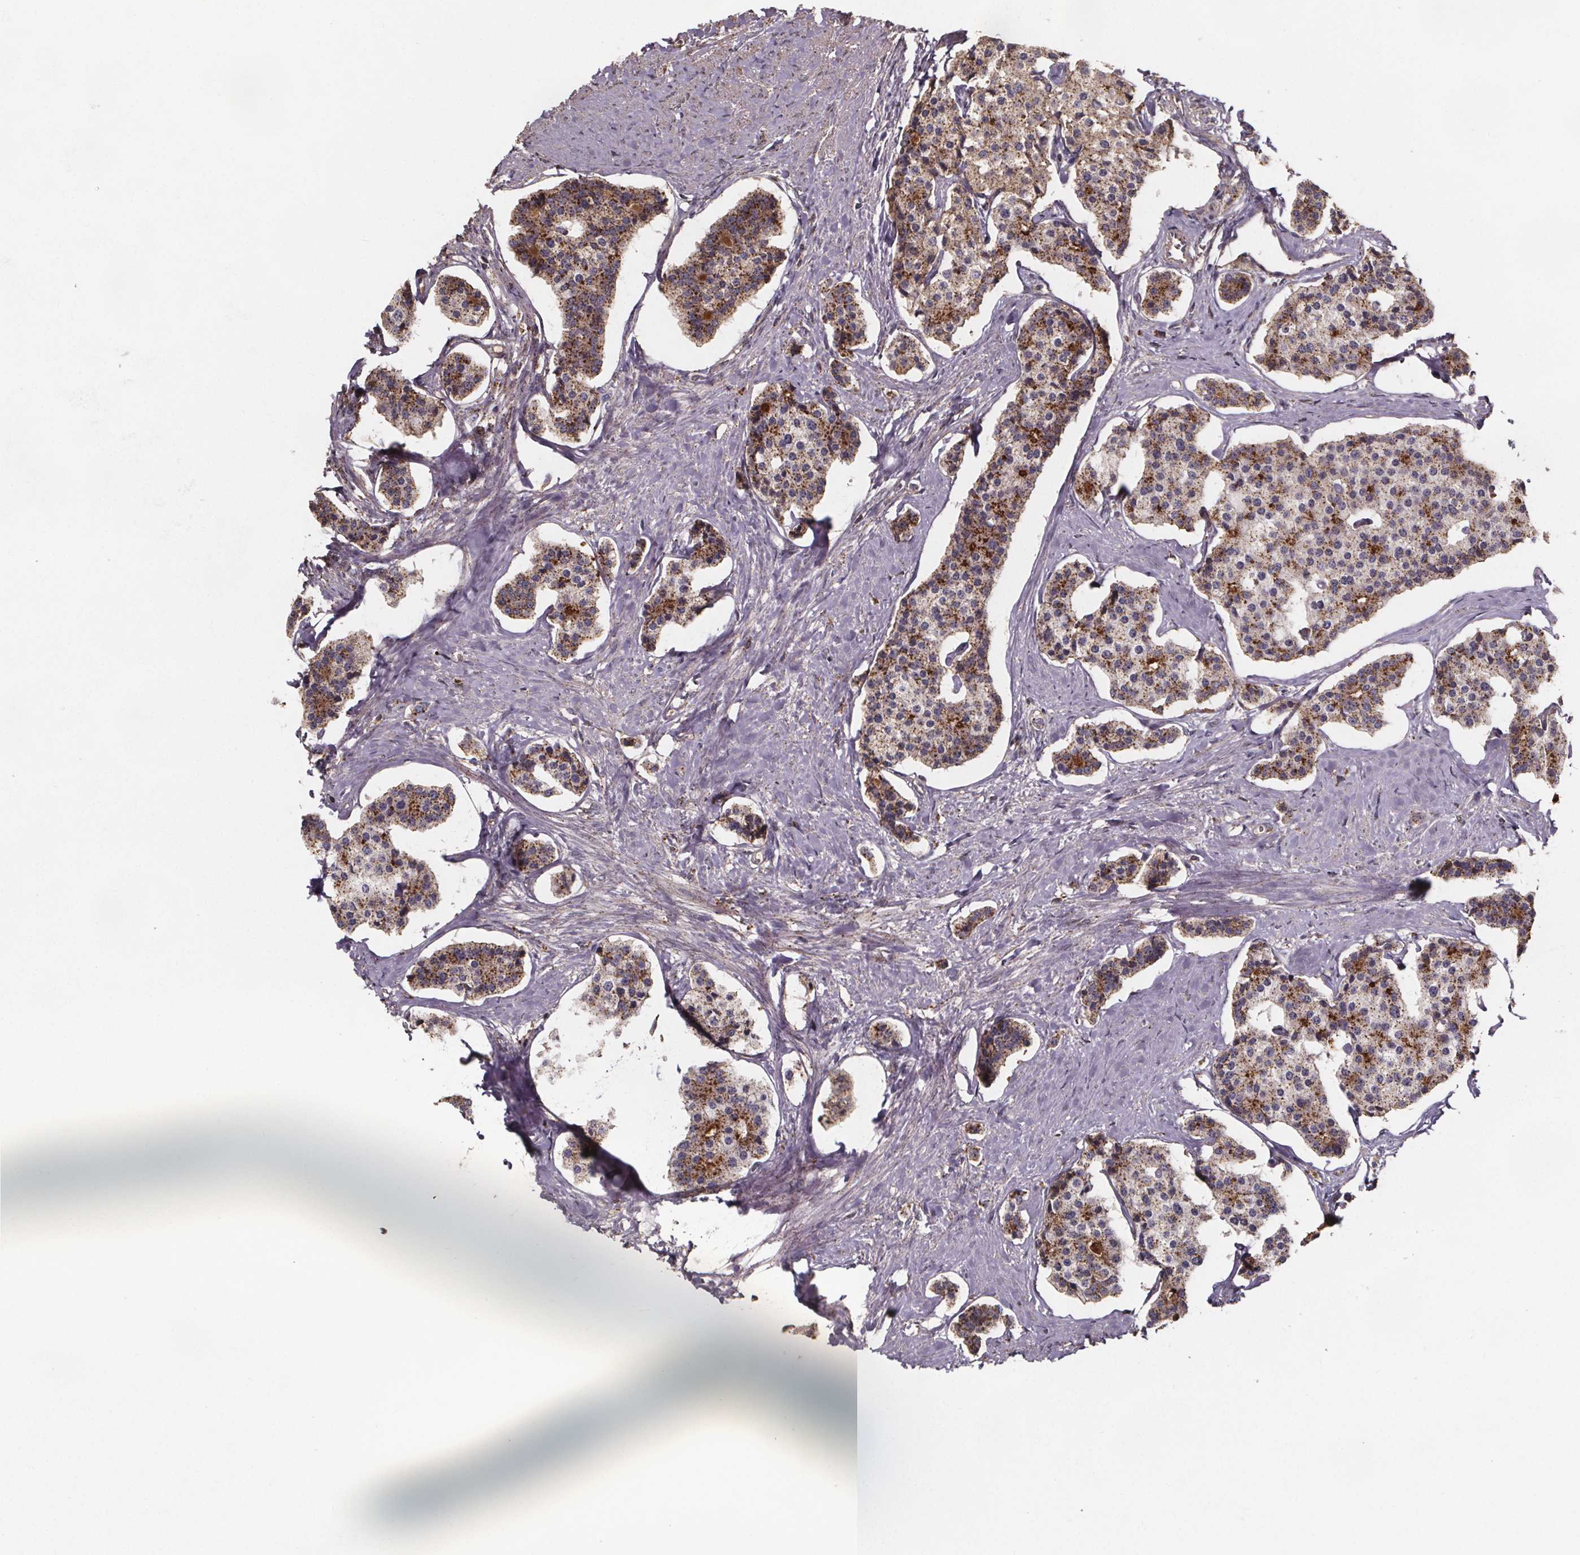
{"staining": {"intensity": "moderate", "quantity": ">75%", "location": "cytoplasmic/membranous"}, "tissue": "carcinoid", "cell_type": "Tumor cells", "image_type": "cancer", "snomed": [{"axis": "morphology", "description": "Carcinoid, malignant, NOS"}, {"axis": "topography", "description": "Small intestine"}], "caption": "Immunohistochemistry (DAB) staining of human carcinoid reveals moderate cytoplasmic/membranous protein expression in about >75% of tumor cells.", "gene": "ZNF879", "patient": {"sex": "female", "age": 65}}